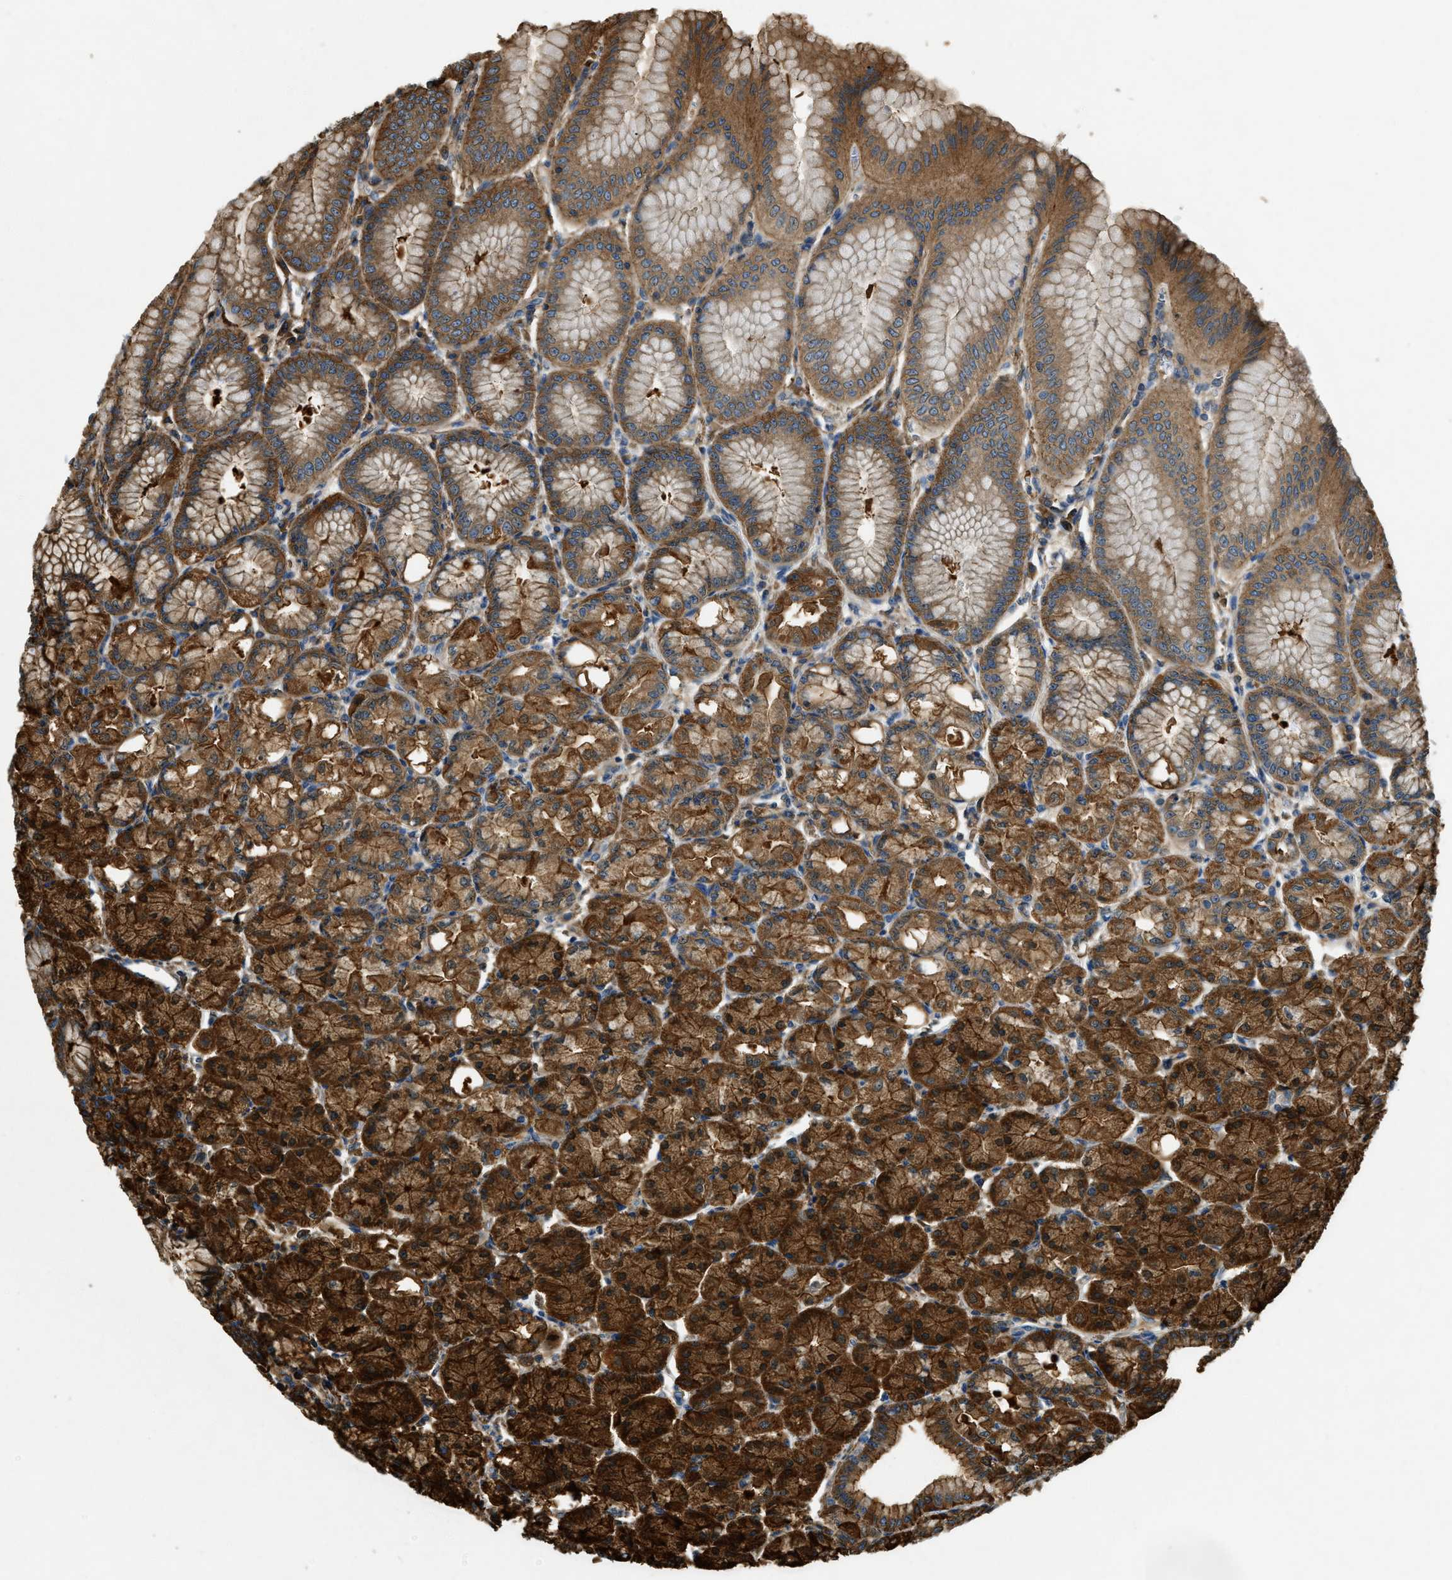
{"staining": {"intensity": "strong", "quantity": ">75%", "location": "cytoplasmic/membranous"}, "tissue": "stomach", "cell_type": "Glandular cells", "image_type": "normal", "snomed": [{"axis": "morphology", "description": "Normal tissue, NOS"}, {"axis": "topography", "description": "Stomach, lower"}], "caption": "This micrograph displays immunohistochemistry staining of unremarkable human stomach, with high strong cytoplasmic/membranous positivity in approximately >75% of glandular cells.", "gene": "YARS1", "patient": {"sex": "male", "age": 71}}